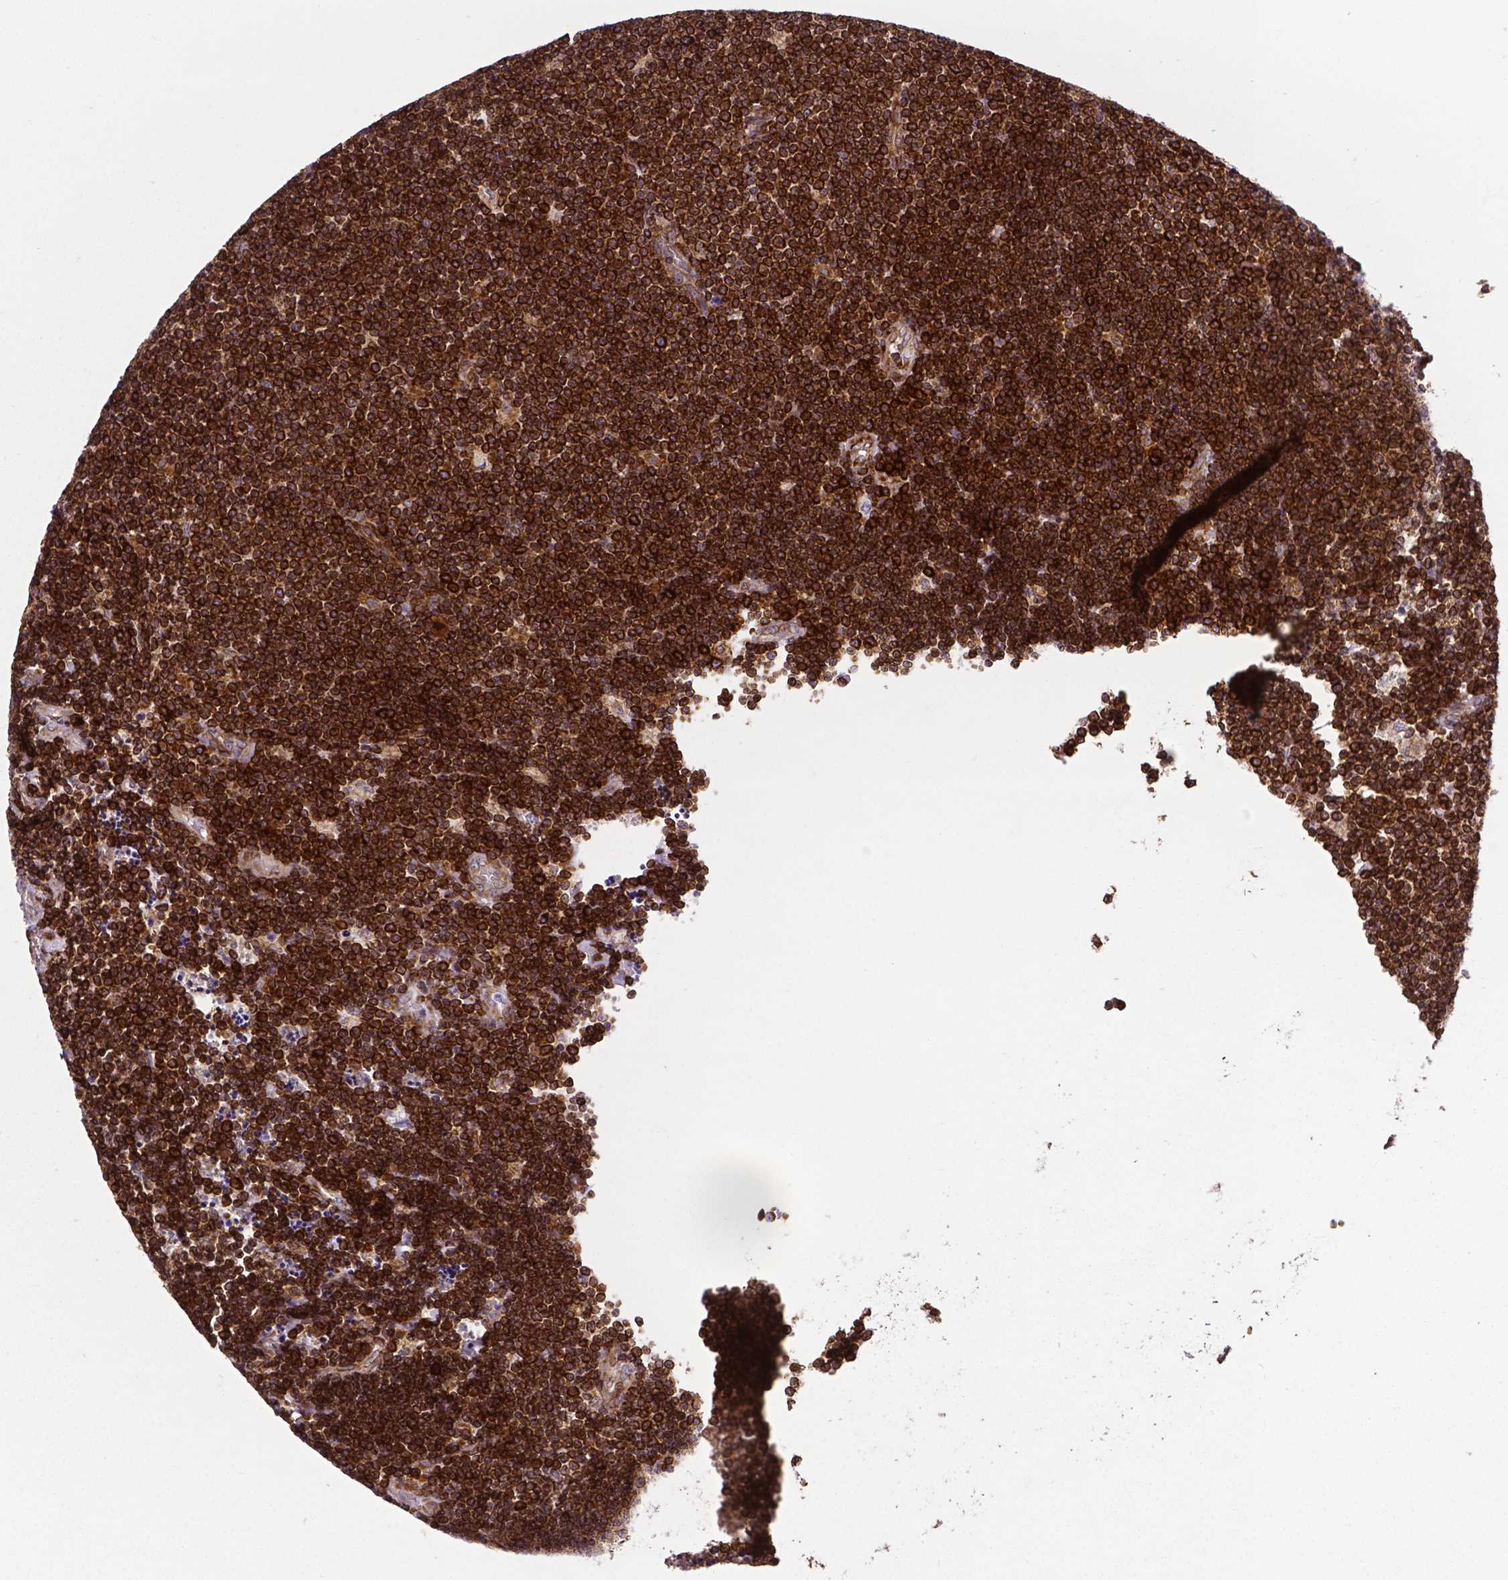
{"staining": {"intensity": "strong", "quantity": ">75%", "location": "cytoplasmic/membranous"}, "tissue": "lymphoma", "cell_type": "Tumor cells", "image_type": "cancer", "snomed": [{"axis": "morphology", "description": "Malignant lymphoma, non-Hodgkin's type, Low grade"}, {"axis": "topography", "description": "Brain"}], "caption": "The micrograph displays a brown stain indicating the presence of a protein in the cytoplasmic/membranous of tumor cells in lymphoma.", "gene": "MTDH", "patient": {"sex": "female", "age": 66}}